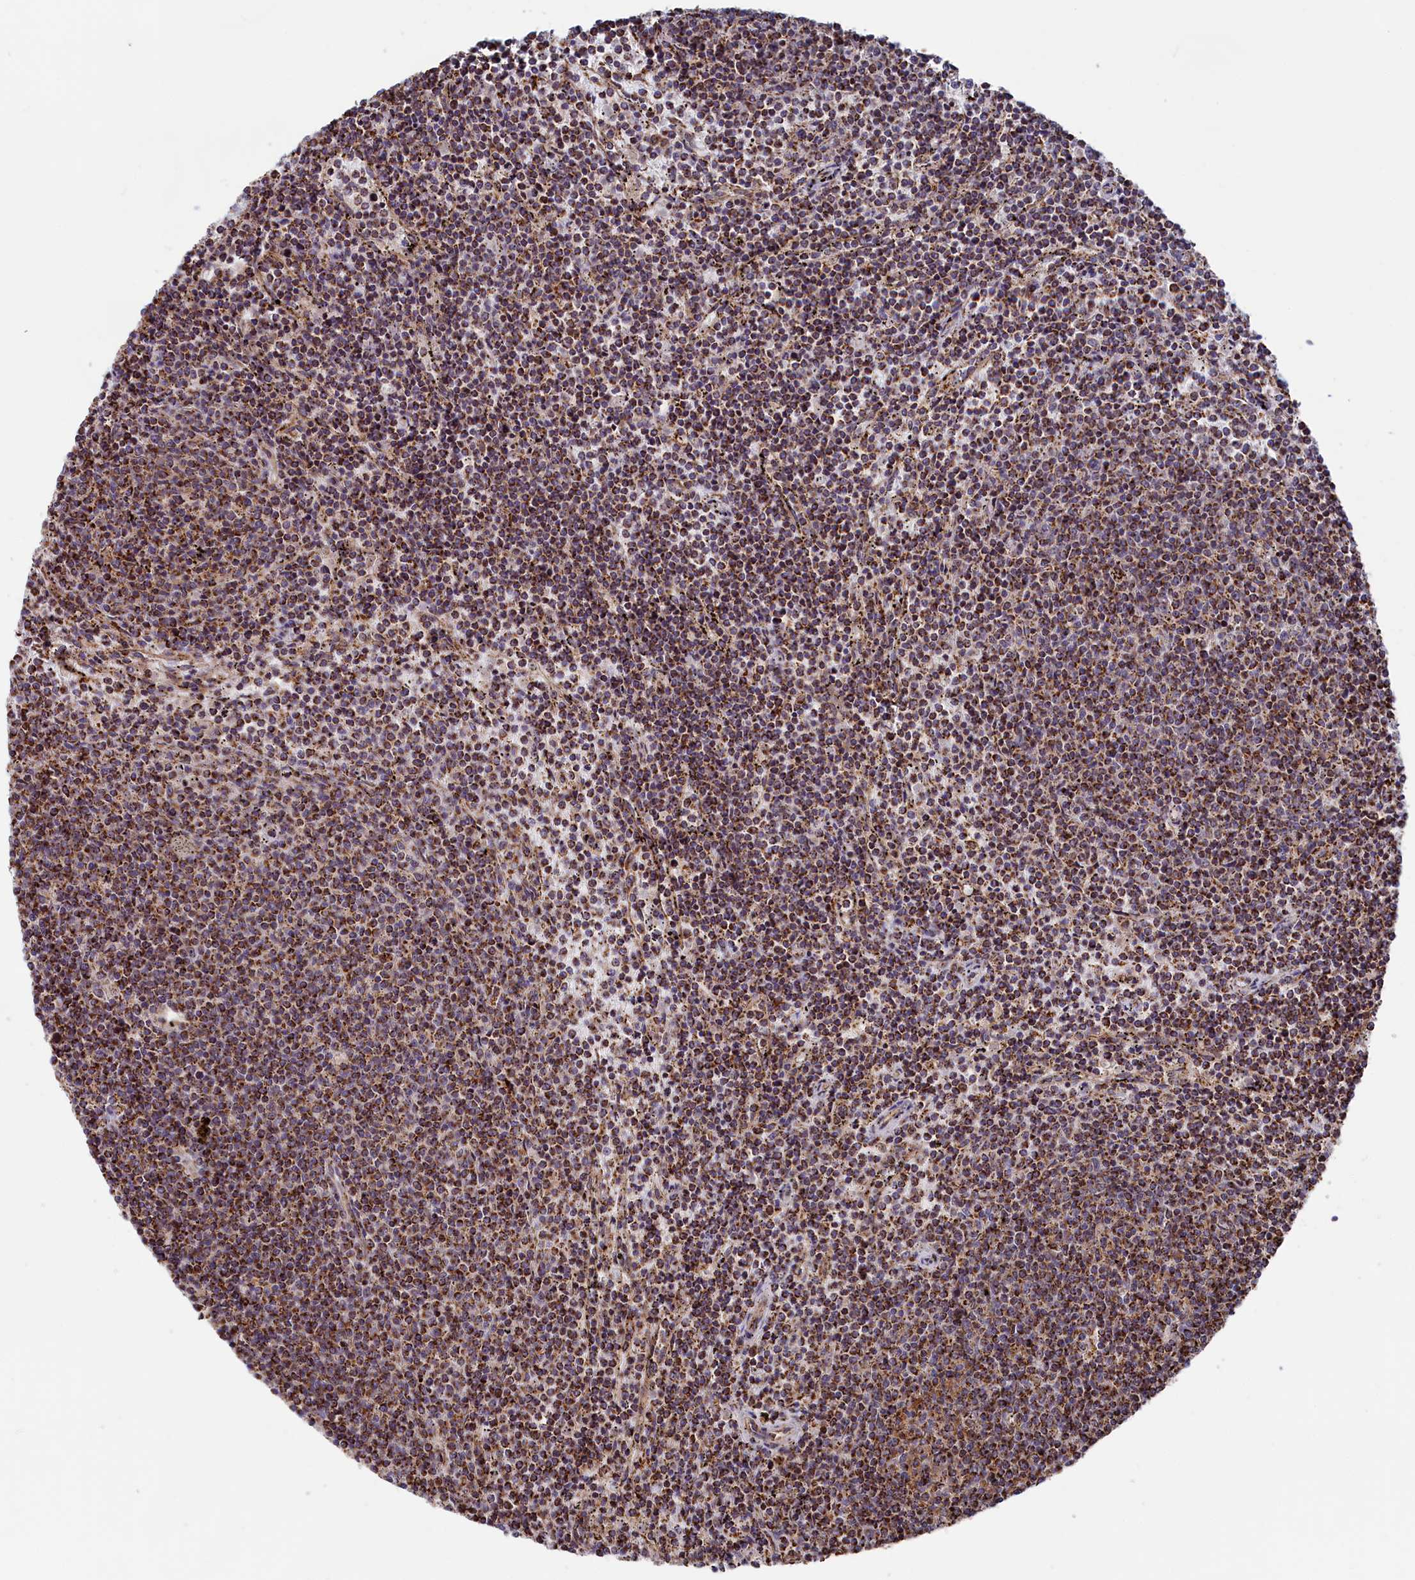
{"staining": {"intensity": "moderate", "quantity": ">75%", "location": "cytoplasmic/membranous"}, "tissue": "lymphoma", "cell_type": "Tumor cells", "image_type": "cancer", "snomed": [{"axis": "morphology", "description": "Malignant lymphoma, non-Hodgkin's type, Low grade"}, {"axis": "topography", "description": "Spleen"}], "caption": "Low-grade malignant lymphoma, non-Hodgkin's type stained with immunohistochemistry (IHC) demonstrates moderate cytoplasmic/membranous expression in approximately >75% of tumor cells. (DAB (3,3'-diaminobenzidine) = brown stain, brightfield microscopy at high magnification).", "gene": "MACROD1", "patient": {"sex": "female", "age": 50}}